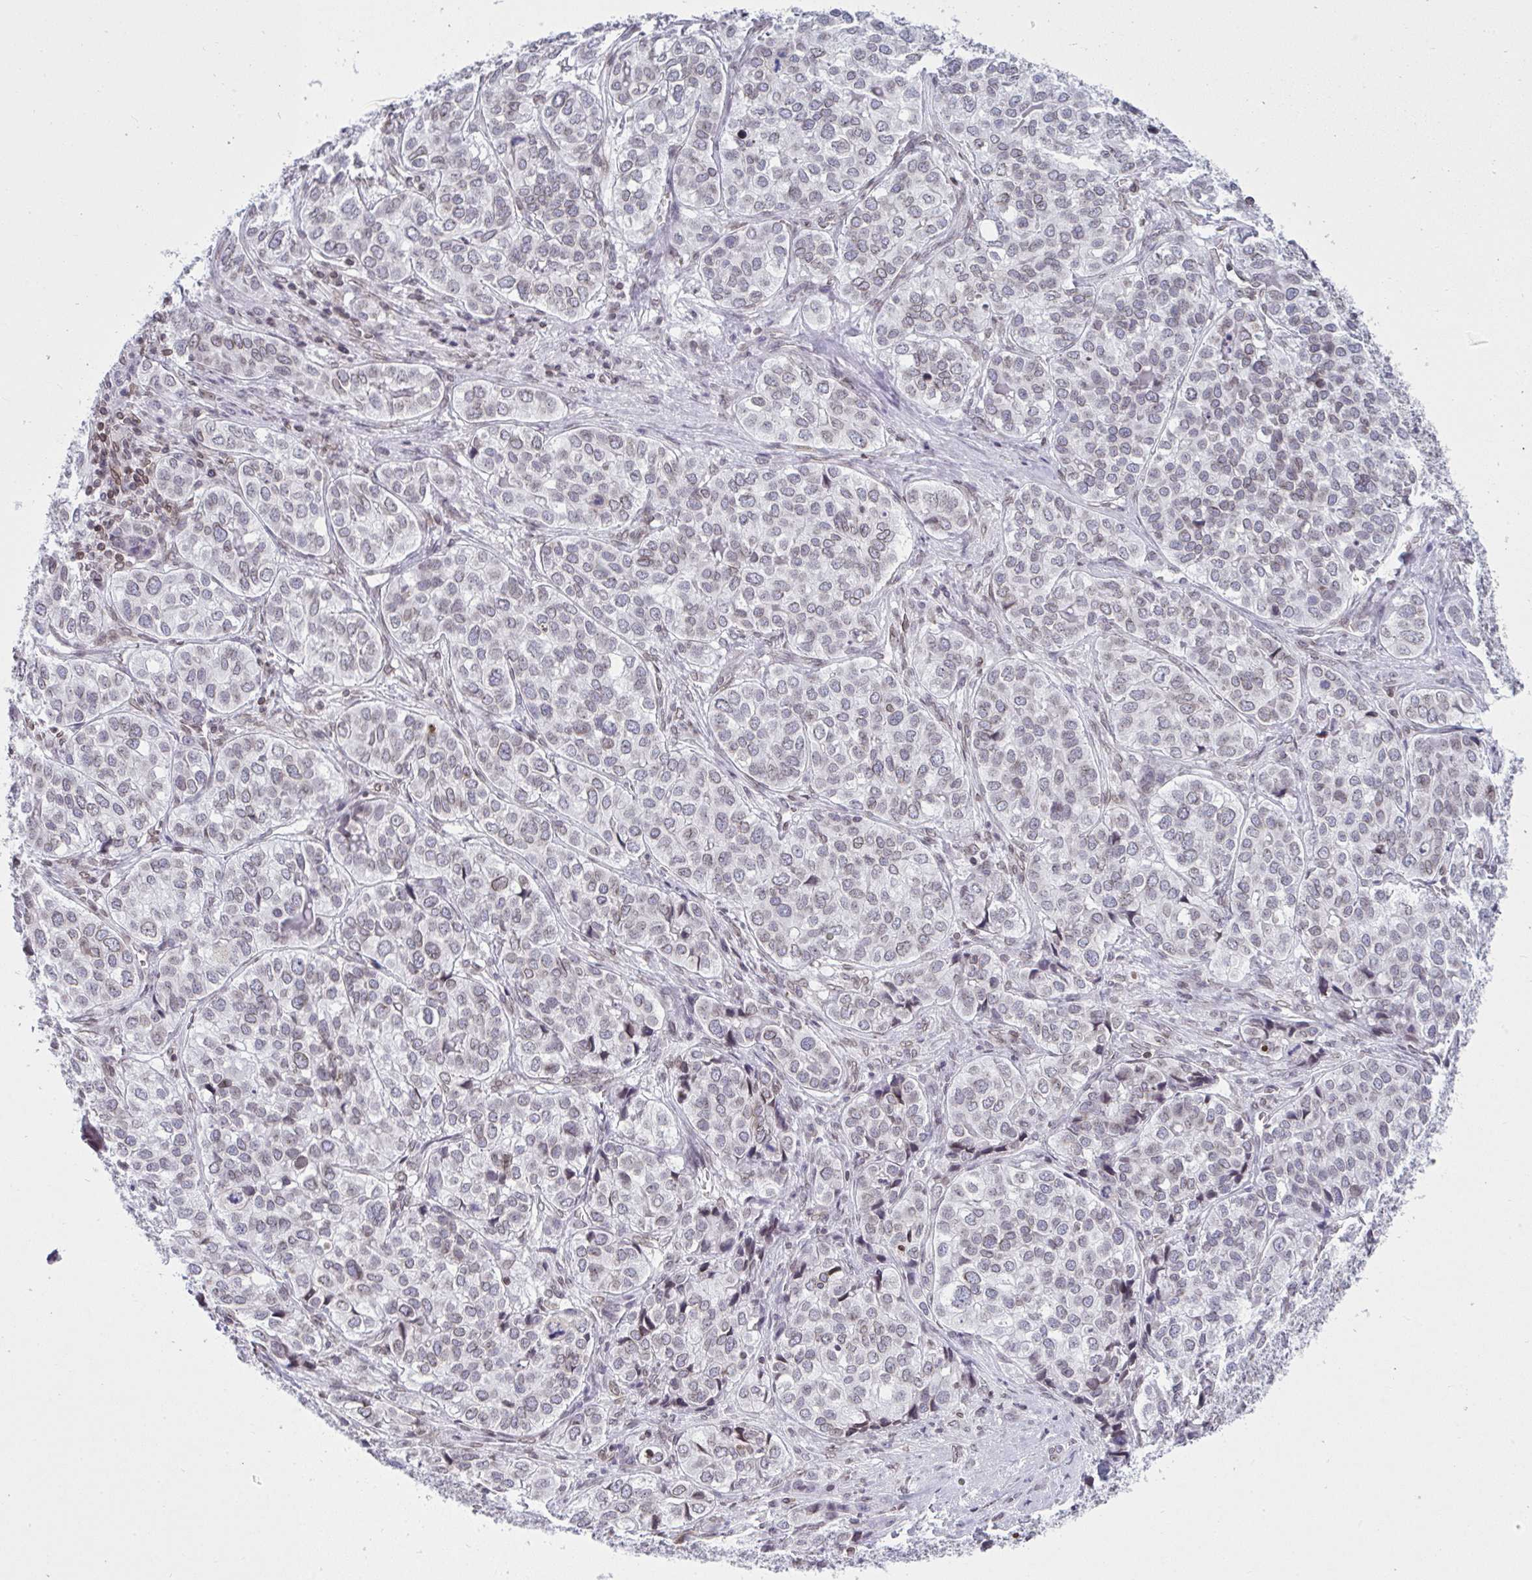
{"staining": {"intensity": "weak", "quantity": "<25%", "location": "cytoplasmic/membranous,nuclear"}, "tissue": "liver cancer", "cell_type": "Tumor cells", "image_type": "cancer", "snomed": [{"axis": "morphology", "description": "Cholangiocarcinoma"}, {"axis": "topography", "description": "Liver"}], "caption": "An immunohistochemistry photomicrograph of liver cancer (cholangiocarcinoma) is shown. There is no staining in tumor cells of liver cancer (cholangiocarcinoma).", "gene": "LMNB2", "patient": {"sex": "male", "age": 56}}